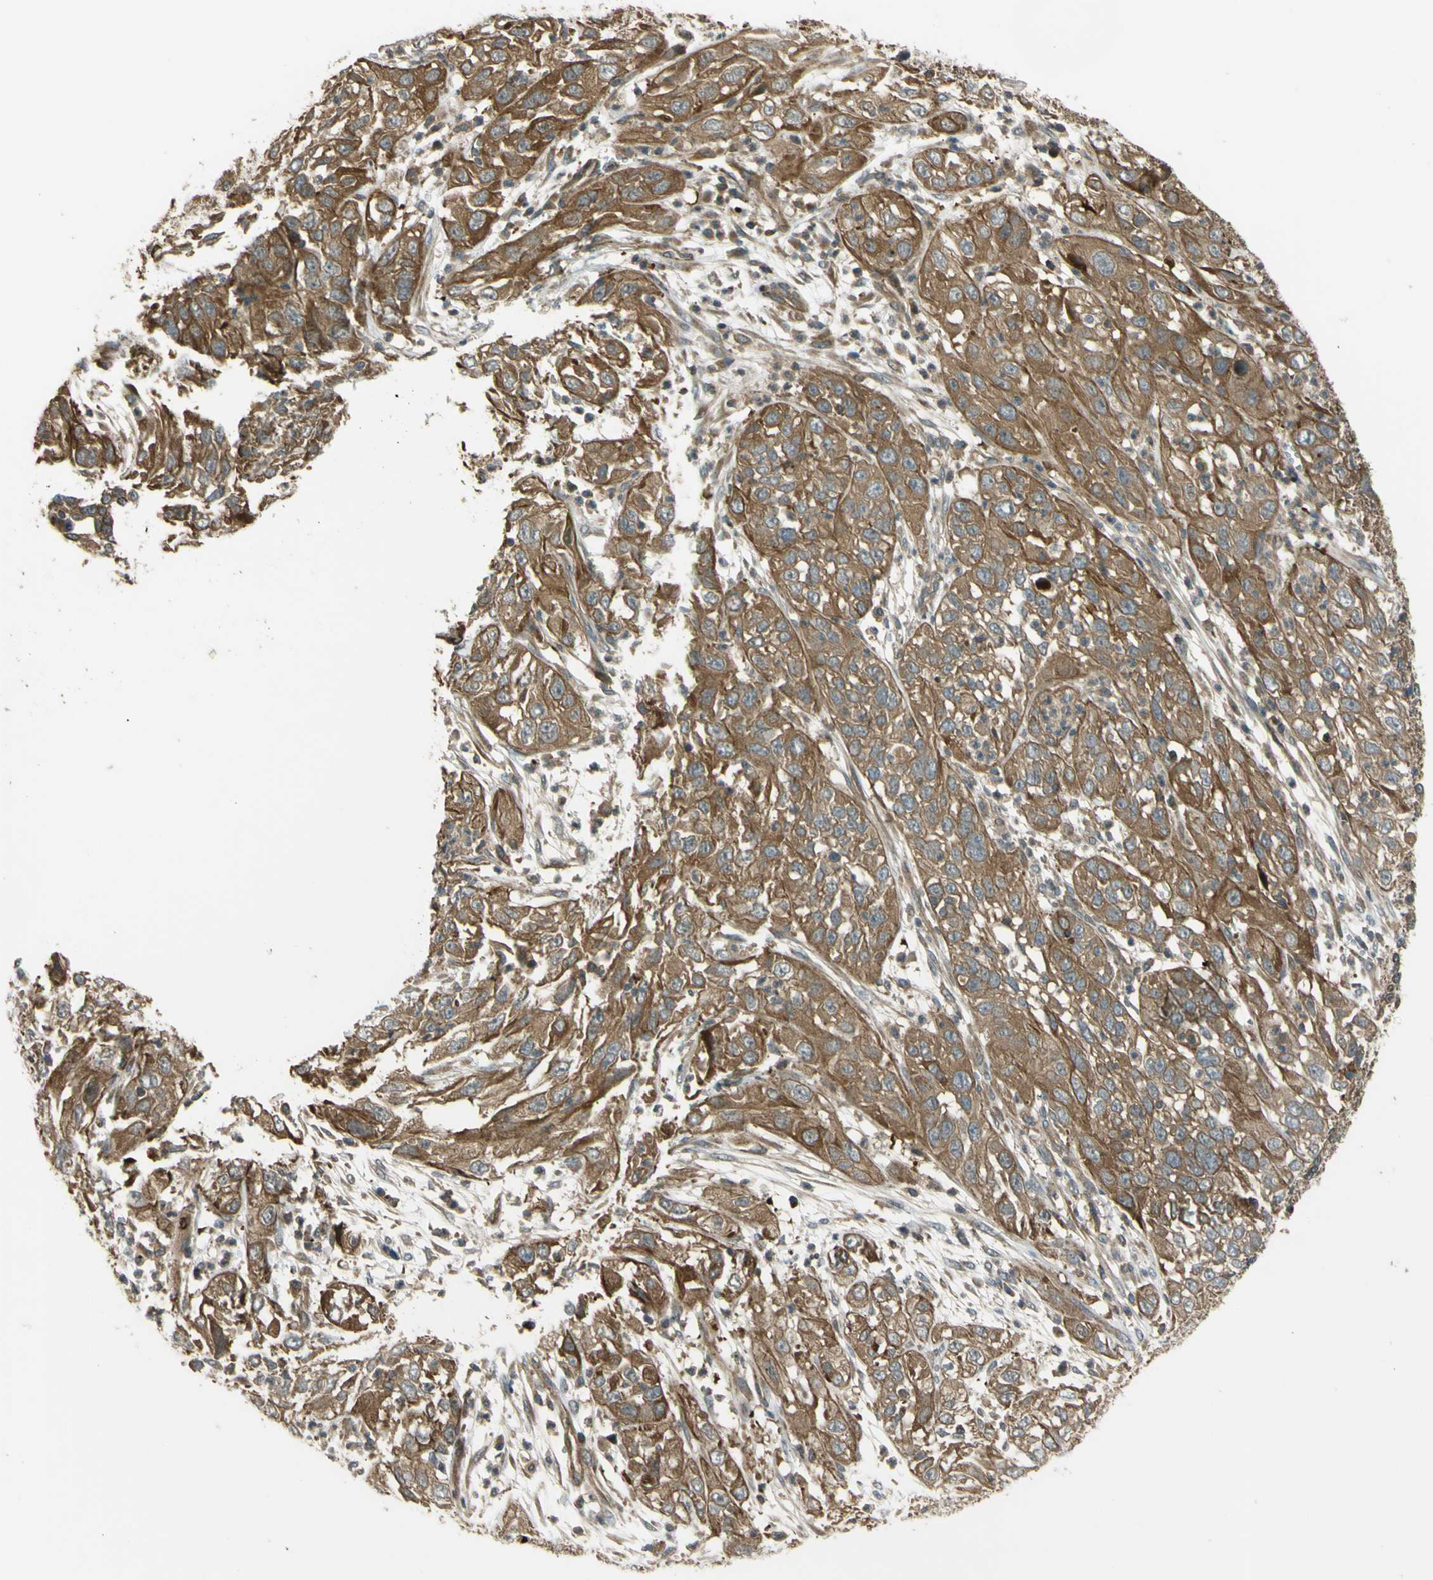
{"staining": {"intensity": "moderate", "quantity": ">75%", "location": "cytoplasmic/membranous"}, "tissue": "cervical cancer", "cell_type": "Tumor cells", "image_type": "cancer", "snomed": [{"axis": "morphology", "description": "Squamous cell carcinoma, NOS"}, {"axis": "topography", "description": "Cervix"}], "caption": "This photomicrograph demonstrates IHC staining of cervical cancer, with medium moderate cytoplasmic/membranous positivity in about >75% of tumor cells.", "gene": "FLII", "patient": {"sex": "female", "age": 32}}